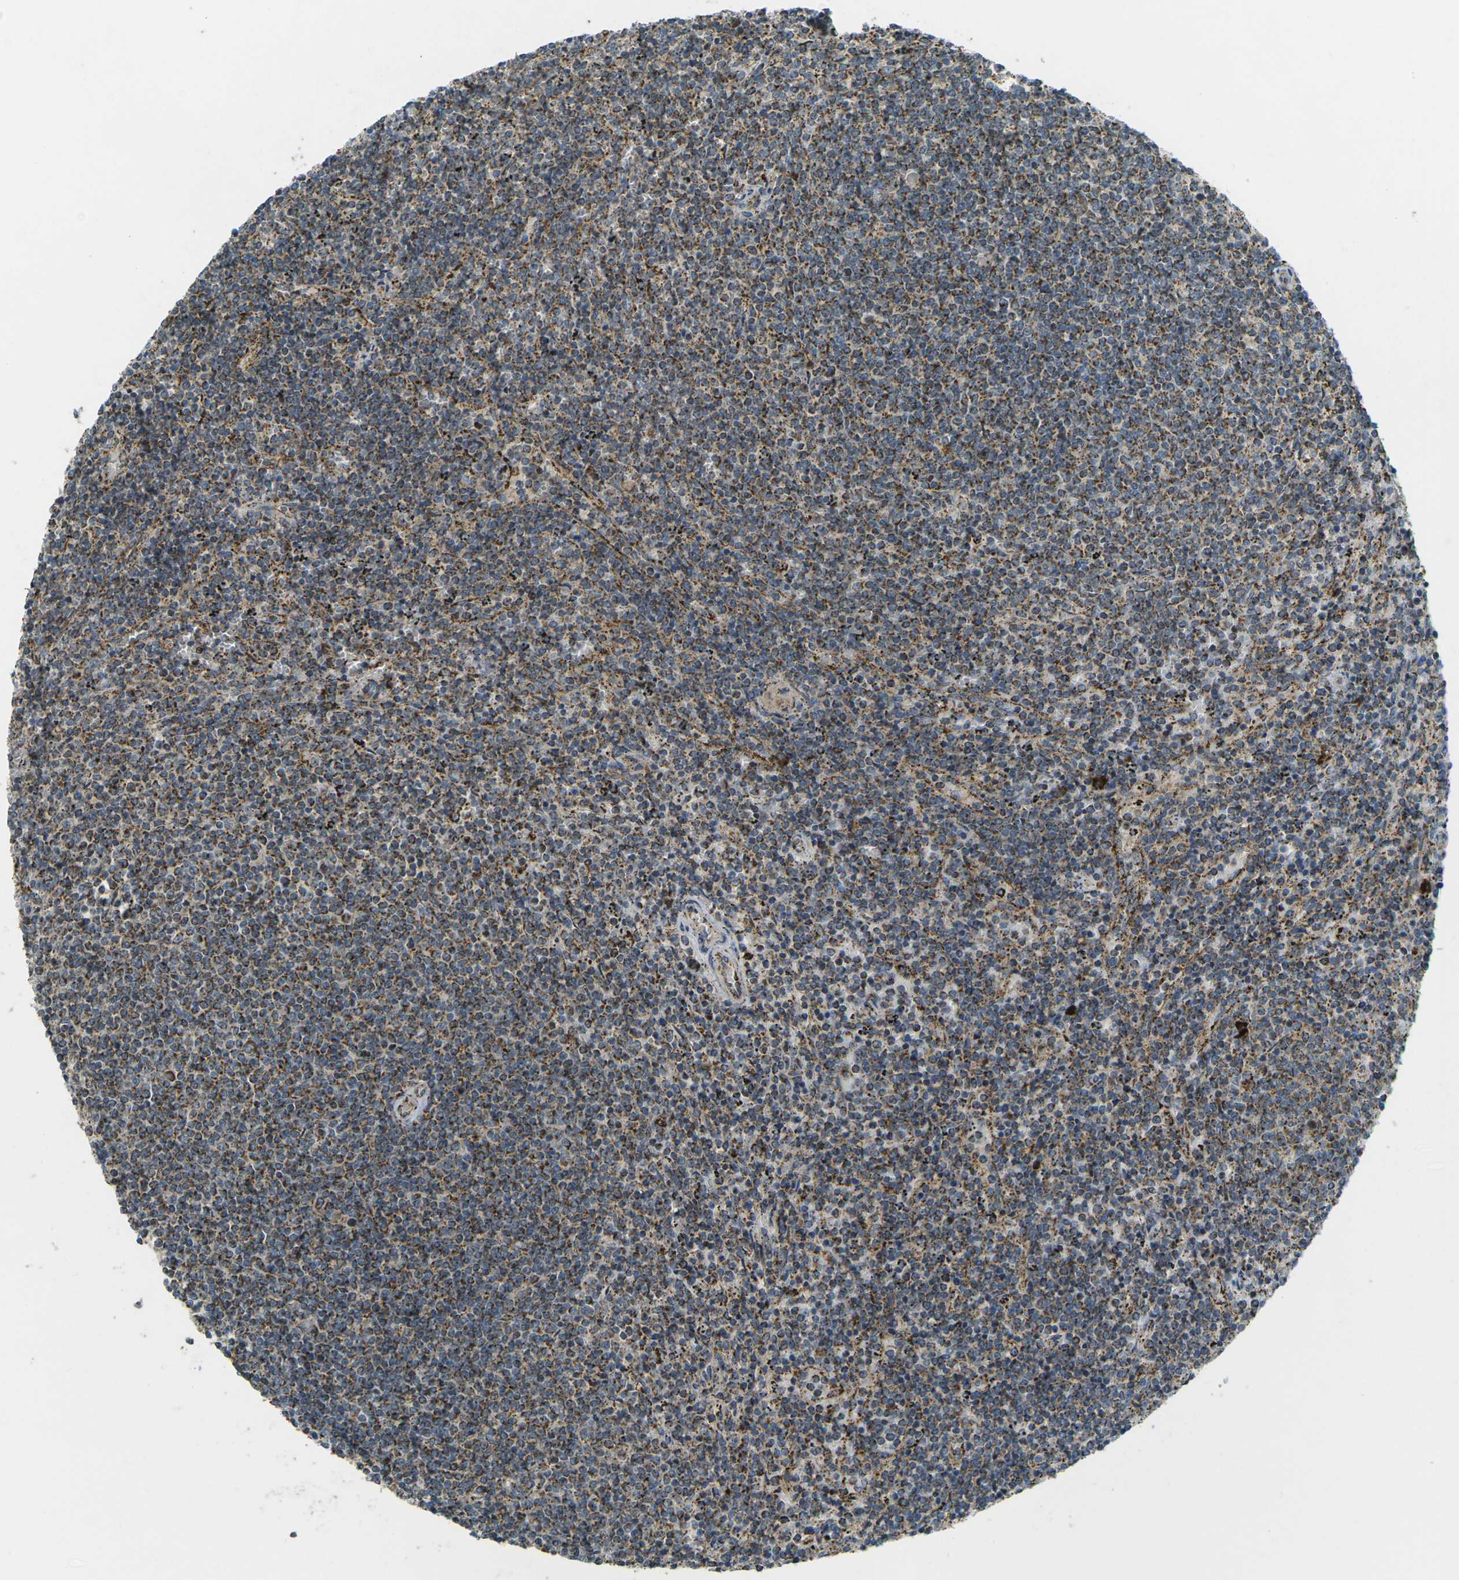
{"staining": {"intensity": "moderate", "quantity": ">75%", "location": "cytoplasmic/membranous"}, "tissue": "lymphoma", "cell_type": "Tumor cells", "image_type": "cancer", "snomed": [{"axis": "morphology", "description": "Malignant lymphoma, non-Hodgkin's type, Low grade"}, {"axis": "topography", "description": "Spleen"}], "caption": "A high-resolution photomicrograph shows IHC staining of lymphoma, which shows moderate cytoplasmic/membranous staining in approximately >75% of tumor cells.", "gene": "IGF1R", "patient": {"sex": "female", "age": 50}}